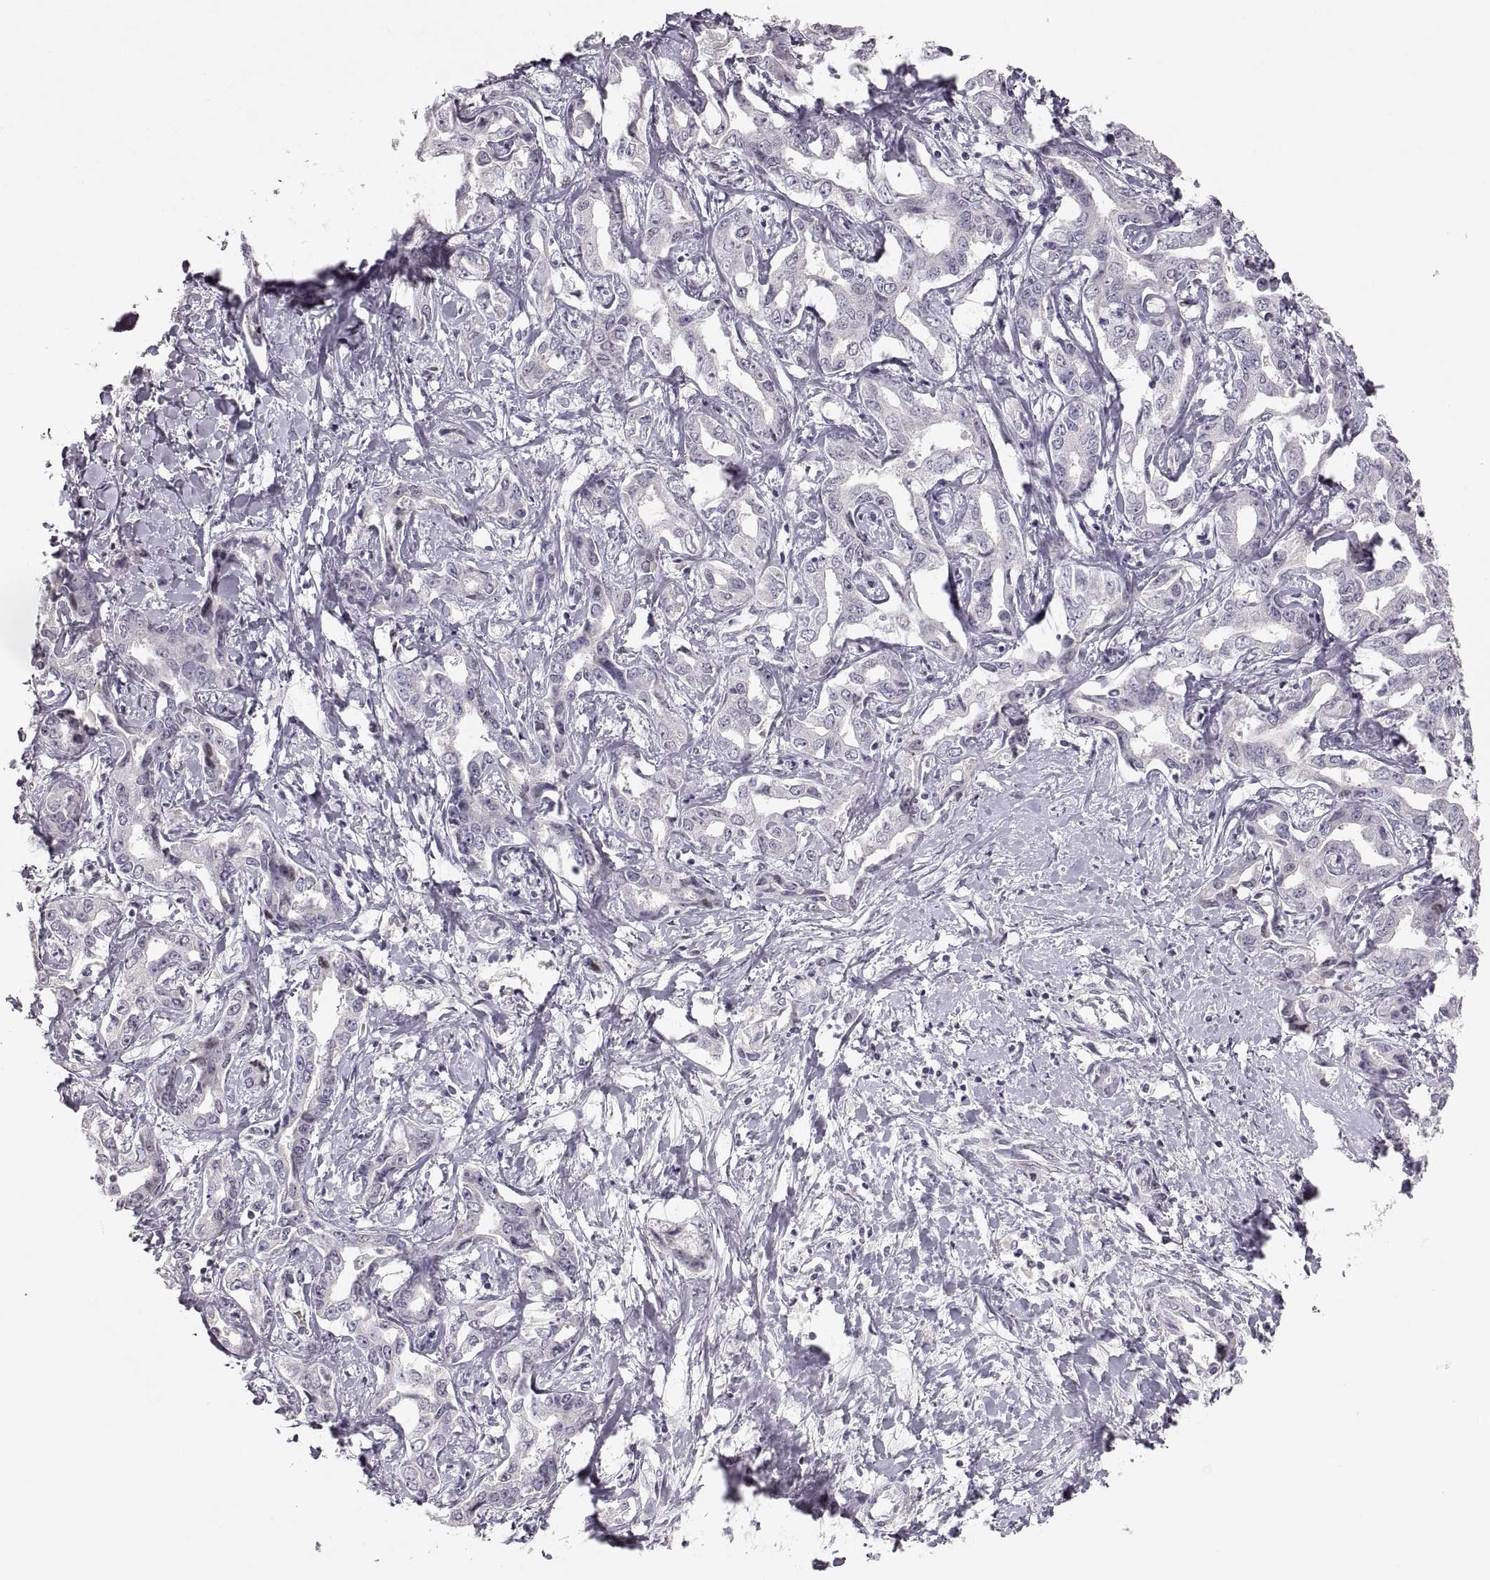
{"staining": {"intensity": "negative", "quantity": "none", "location": "none"}, "tissue": "liver cancer", "cell_type": "Tumor cells", "image_type": "cancer", "snomed": [{"axis": "morphology", "description": "Cholangiocarcinoma"}, {"axis": "topography", "description": "Liver"}], "caption": "Tumor cells are negative for brown protein staining in liver cancer (cholangiocarcinoma). The staining is performed using DAB (3,3'-diaminobenzidine) brown chromogen with nuclei counter-stained in using hematoxylin.", "gene": "PCSK2", "patient": {"sex": "male", "age": 59}}